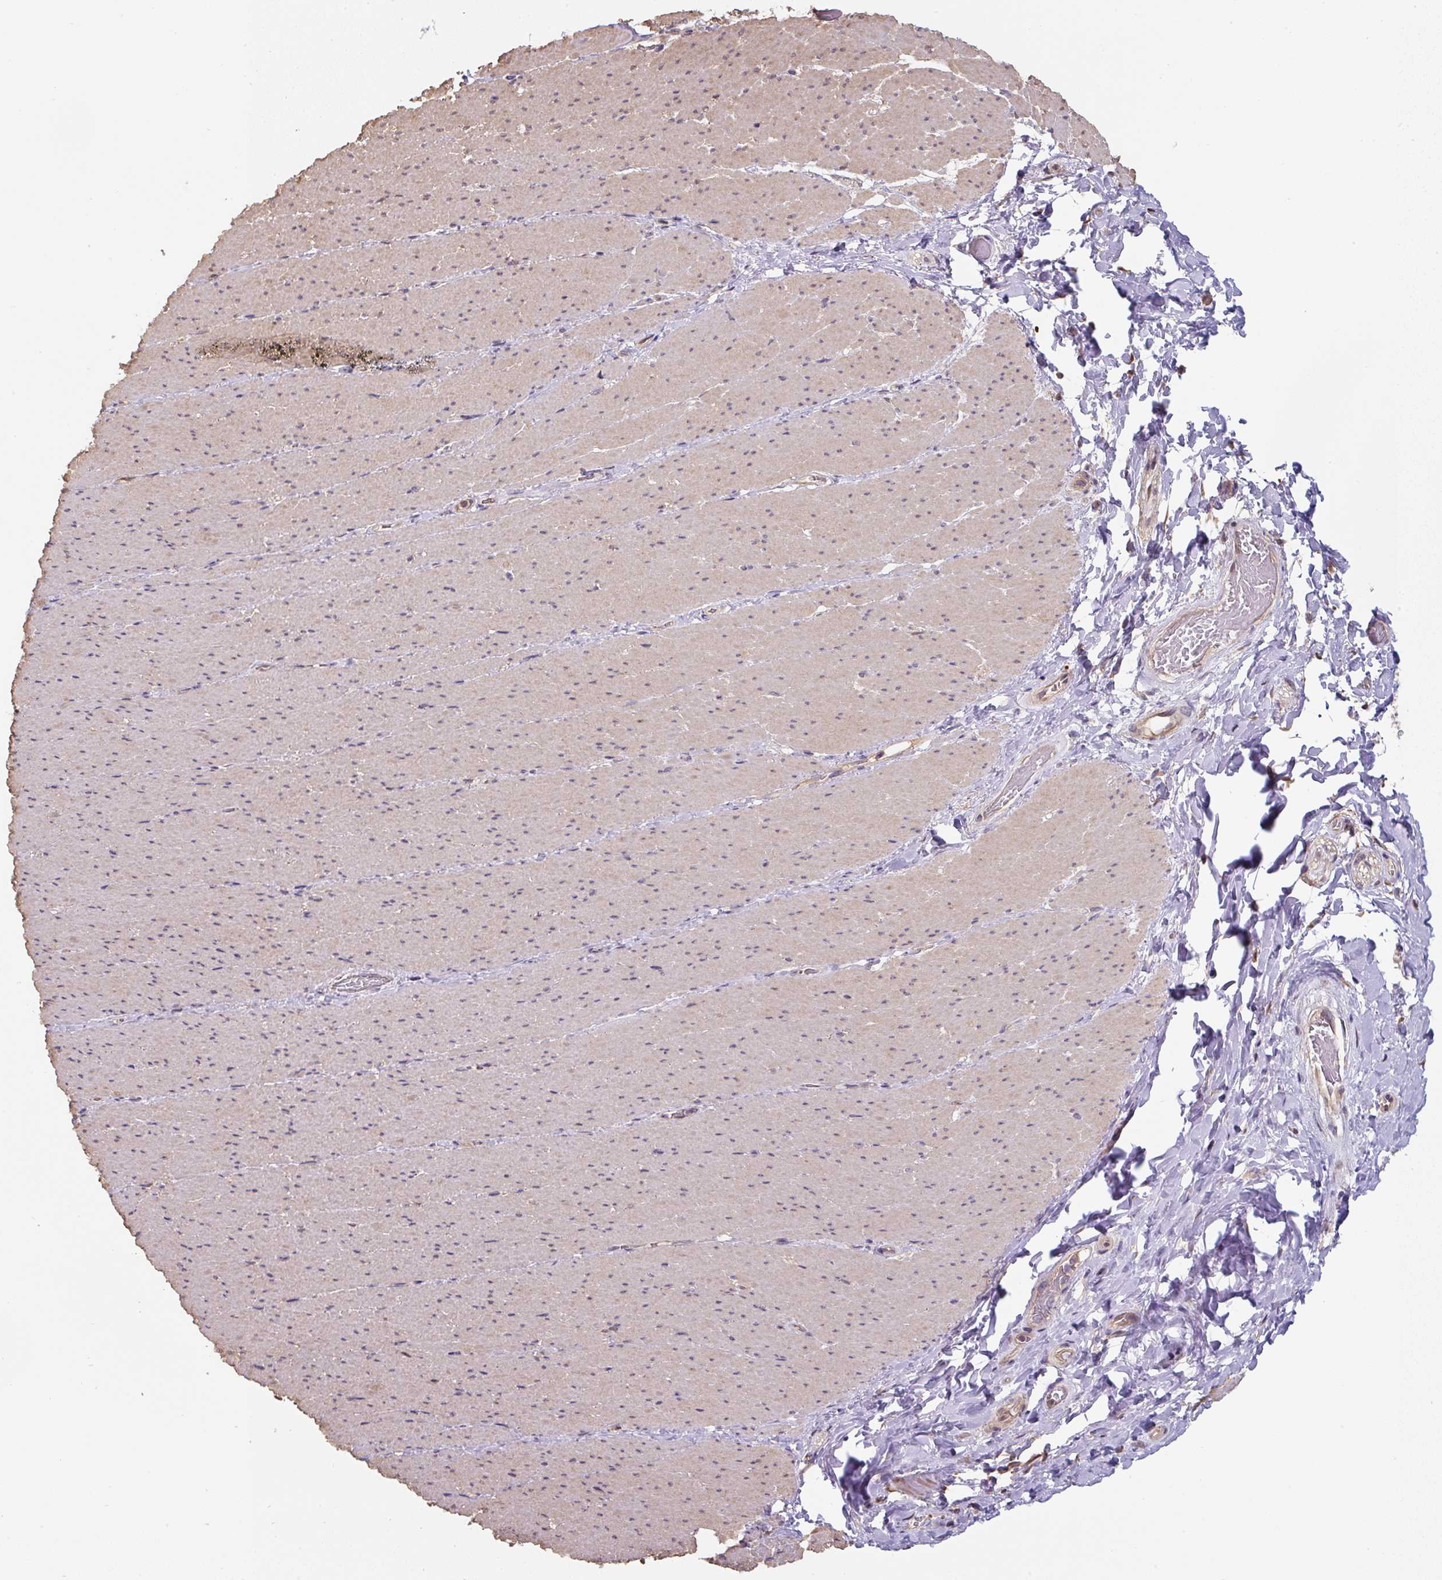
{"staining": {"intensity": "moderate", "quantity": "25%-75%", "location": "cytoplasmic/membranous,nuclear"}, "tissue": "smooth muscle", "cell_type": "Smooth muscle cells", "image_type": "normal", "snomed": [{"axis": "morphology", "description": "Normal tissue, NOS"}, {"axis": "topography", "description": "Smooth muscle"}, {"axis": "topography", "description": "Rectum"}], "caption": "Protein staining shows moderate cytoplasmic/membranous,nuclear positivity in approximately 25%-75% of smooth muscle cells in normal smooth muscle.", "gene": "ST13", "patient": {"sex": "male", "age": 53}}